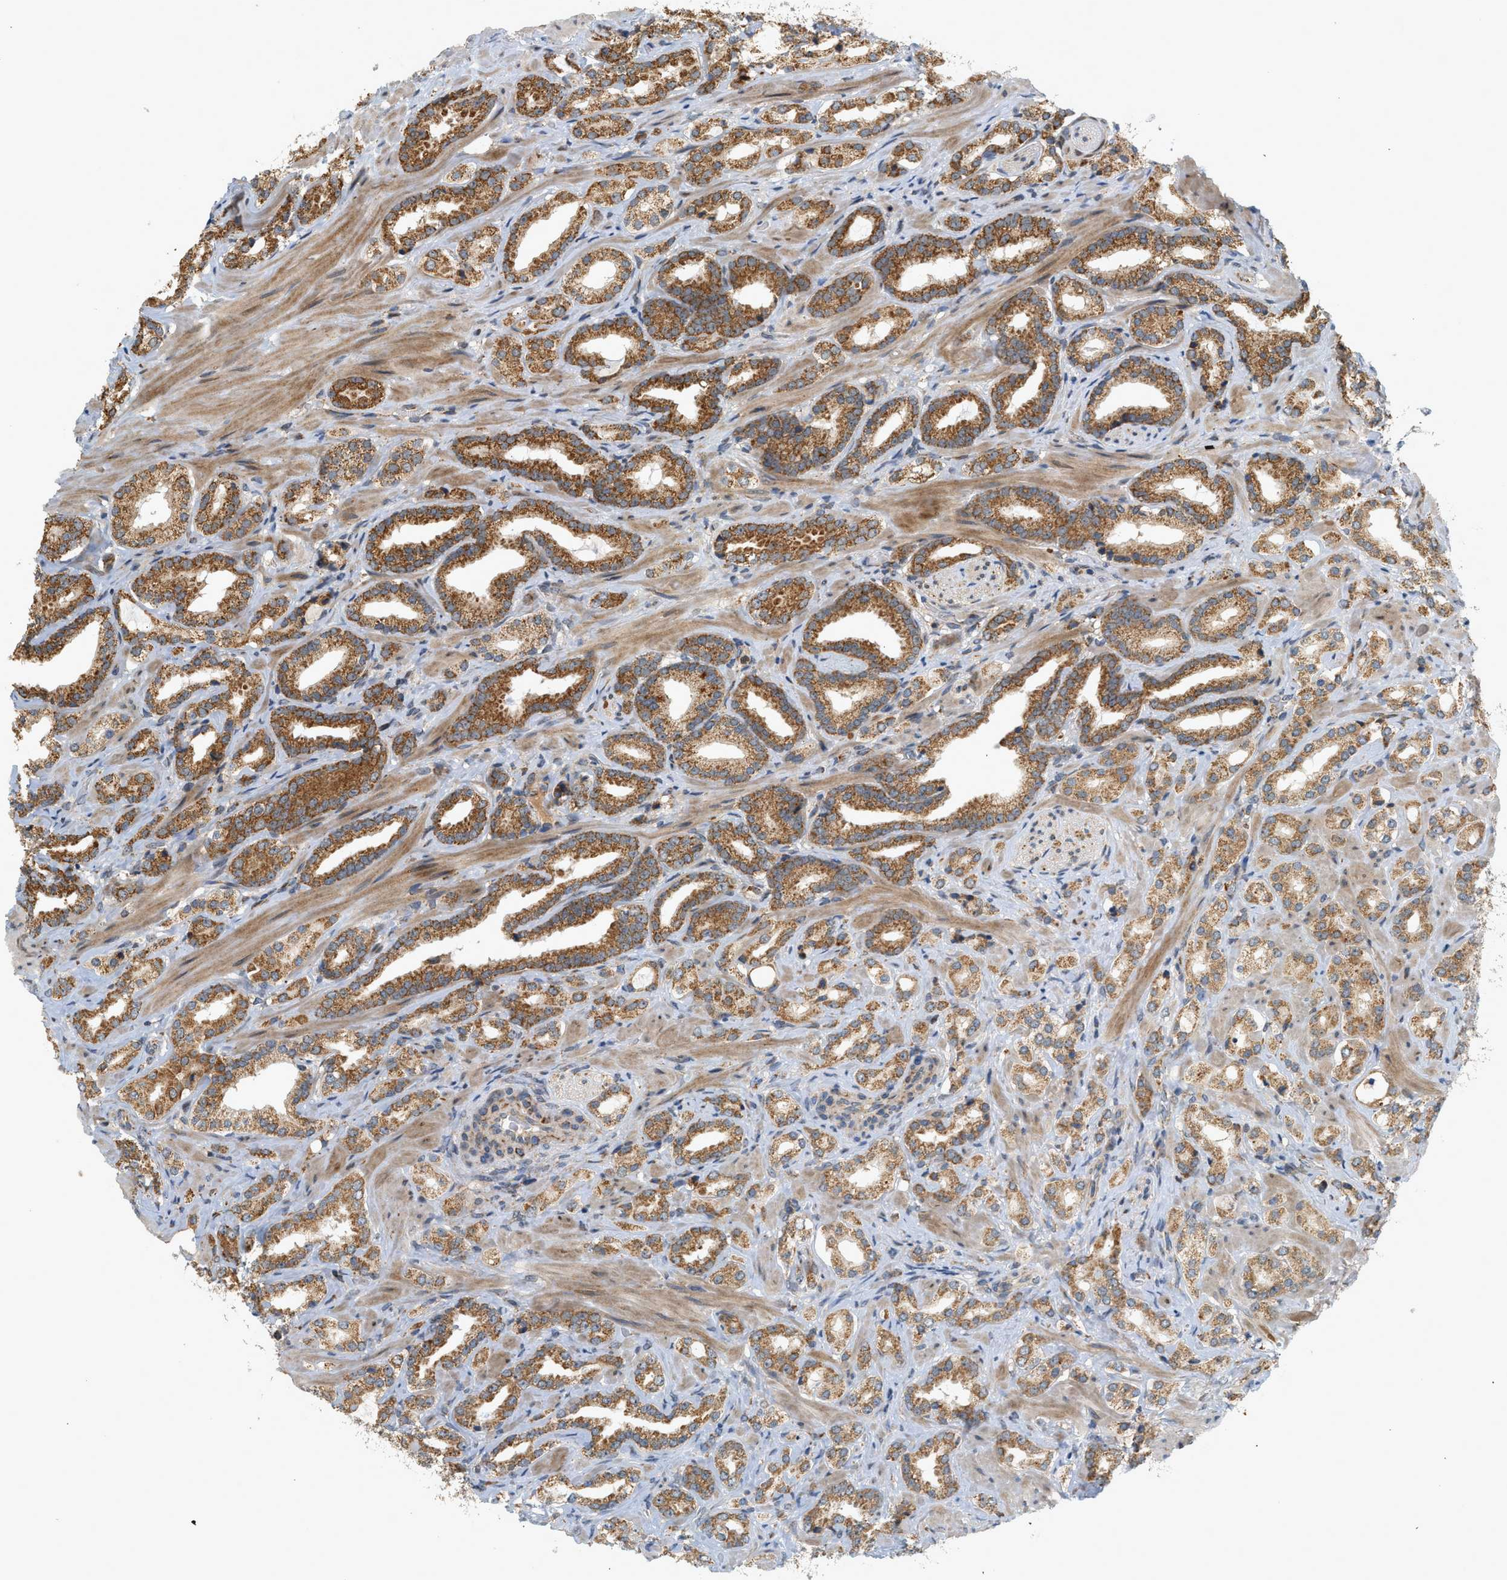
{"staining": {"intensity": "strong", "quantity": ">75%", "location": "cytoplasmic/membranous"}, "tissue": "prostate cancer", "cell_type": "Tumor cells", "image_type": "cancer", "snomed": [{"axis": "morphology", "description": "Adenocarcinoma, High grade"}, {"axis": "topography", "description": "Prostate"}], "caption": "DAB (3,3'-diaminobenzidine) immunohistochemical staining of adenocarcinoma (high-grade) (prostate) demonstrates strong cytoplasmic/membranous protein staining in about >75% of tumor cells. (DAB (3,3'-diaminobenzidine) IHC, brown staining for protein, blue staining for nuclei).", "gene": "MCU", "patient": {"sex": "male", "age": 64}}